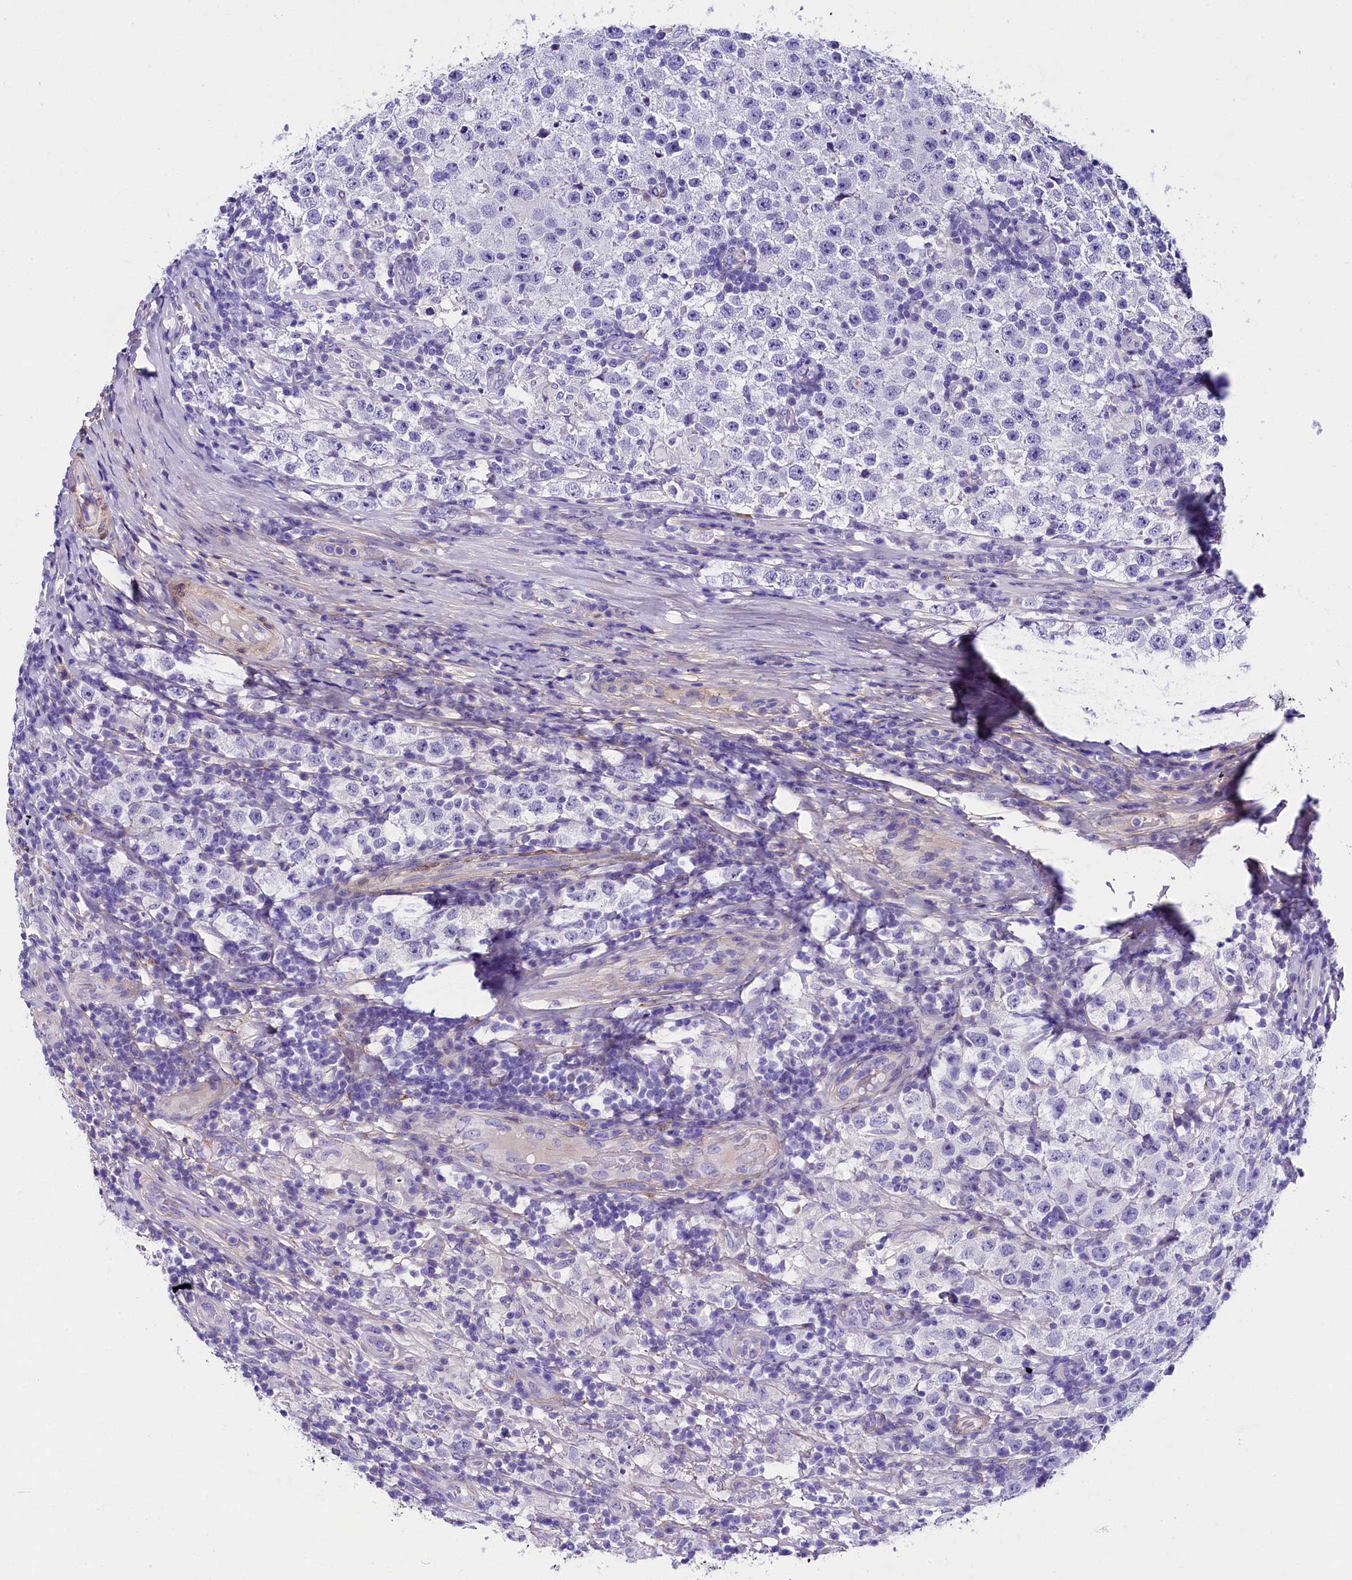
{"staining": {"intensity": "negative", "quantity": "none", "location": "none"}, "tissue": "testis cancer", "cell_type": "Tumor cells", "image_type": "cancer", "snomed": [{"axis": "morphology", "description": "Normal tissue, NOS"}, {"axis": "morphology", "description": "Urothelial carcinoma, High grade"}, {"axis": "morphology", "description": "Seminoma, NOS"}, {"axis": "morphology", "description": "Carcinoma, Embryonal, NOS"}, {"axis": "topography", "description": "Urinary bladder"}, {"axis": "topography", "description": "Testis"}], "caption": "Tumor cells are negative for brown protein staining in testis cancer (embryonal carcinoma). (DAB (3,3'-diaminobenzidine) immunohistochemistry visualized using brightfield microscopy, high magnification).", "gene": "SOD3", "patient": {"sex": "male", "age": 41}}